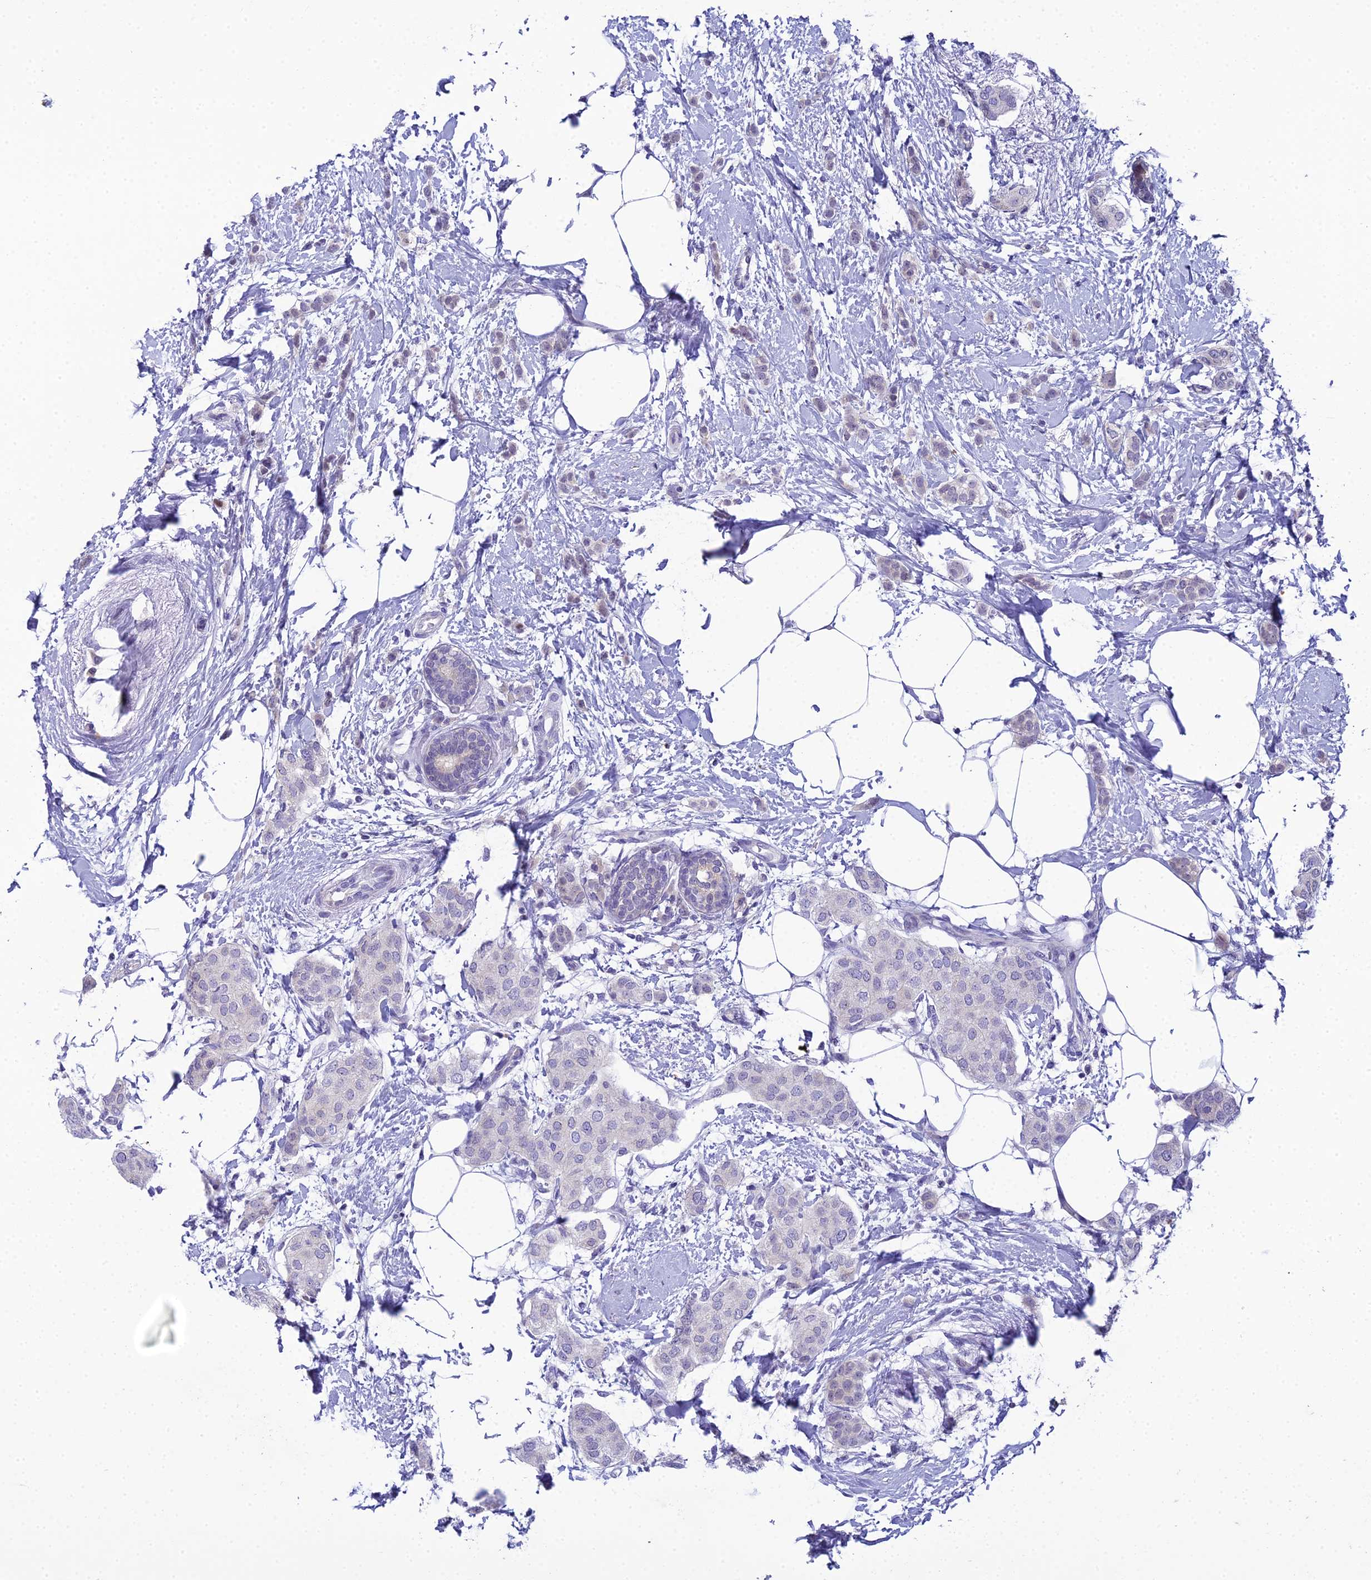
{"staining": {"intensity": "negative", "quantity": "none", "location": "none"}, "tissue": "breast cancer", "cell_type": "Tumor cells", "image_type": "cancer", "snomed": [{"axis": "morphology", "description": "Duct carcinoma"}, {"axis": "topography", "description": "Breast"}], "caption": "Immunohistochemistry image of human breast cancer stained for a protein (brown), which displays no staining in tumor cells.", "gene": "ZMIZ1", "patient": {"sex": "female", "age": 72}}